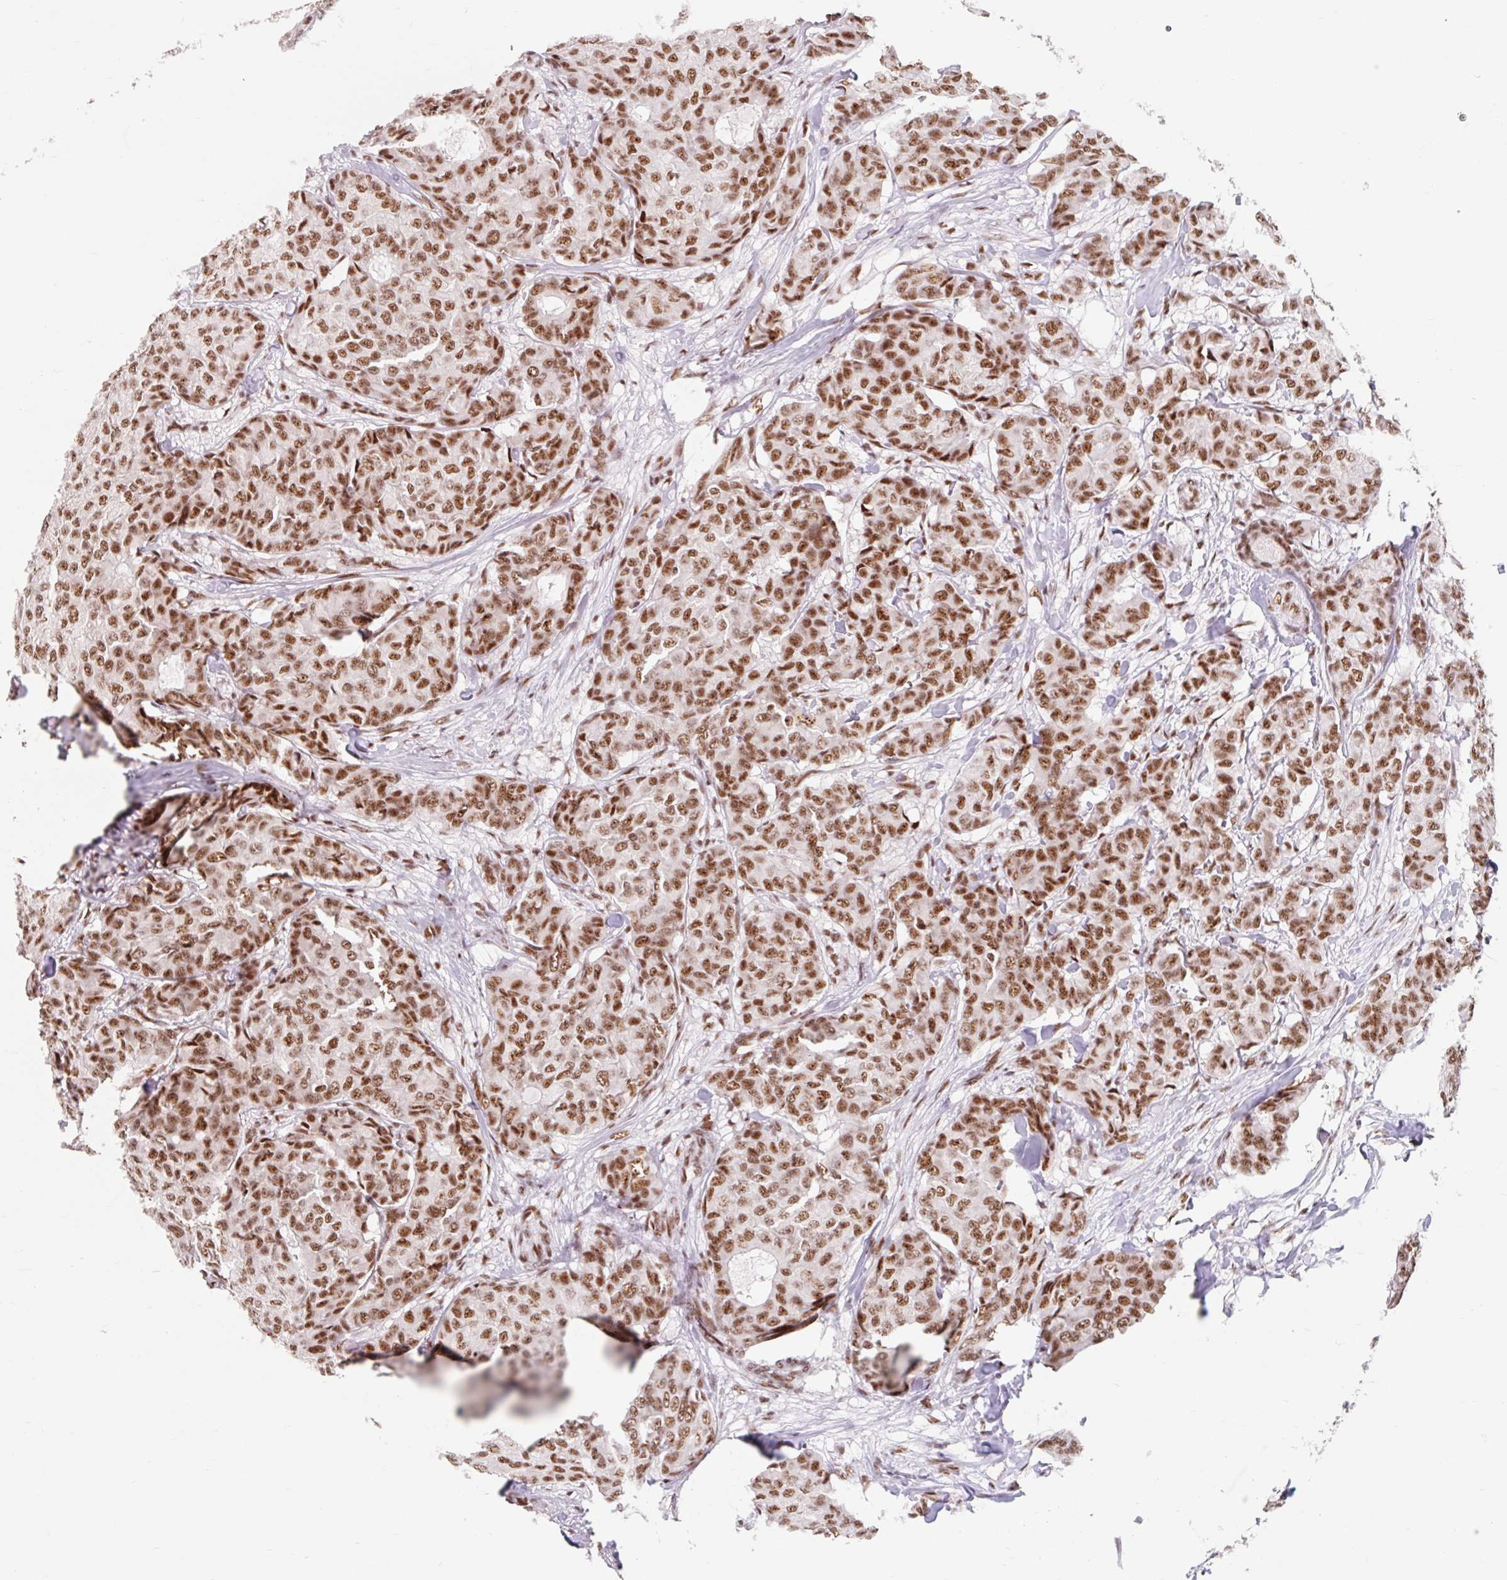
{"staining": {"intensity": "moderate", "quantity": ">75%", "location": "nuclear"}, "tissue": "breast cancer", "cell_type": "Tumor cells", "image_type": "cancer", "snomed": [{"axis": "morphology", "description": "Duct carcinoma"}, {"axis": "topography", "description": "Breast"}], "caption": "Protein expression analysis of human breast infiltrating ductal carcinoma reveals moderate nuclear staining in about >75% of tumor cells.", "gene": "SRSF10", "patient": {"sex": "female", "age": 75}}